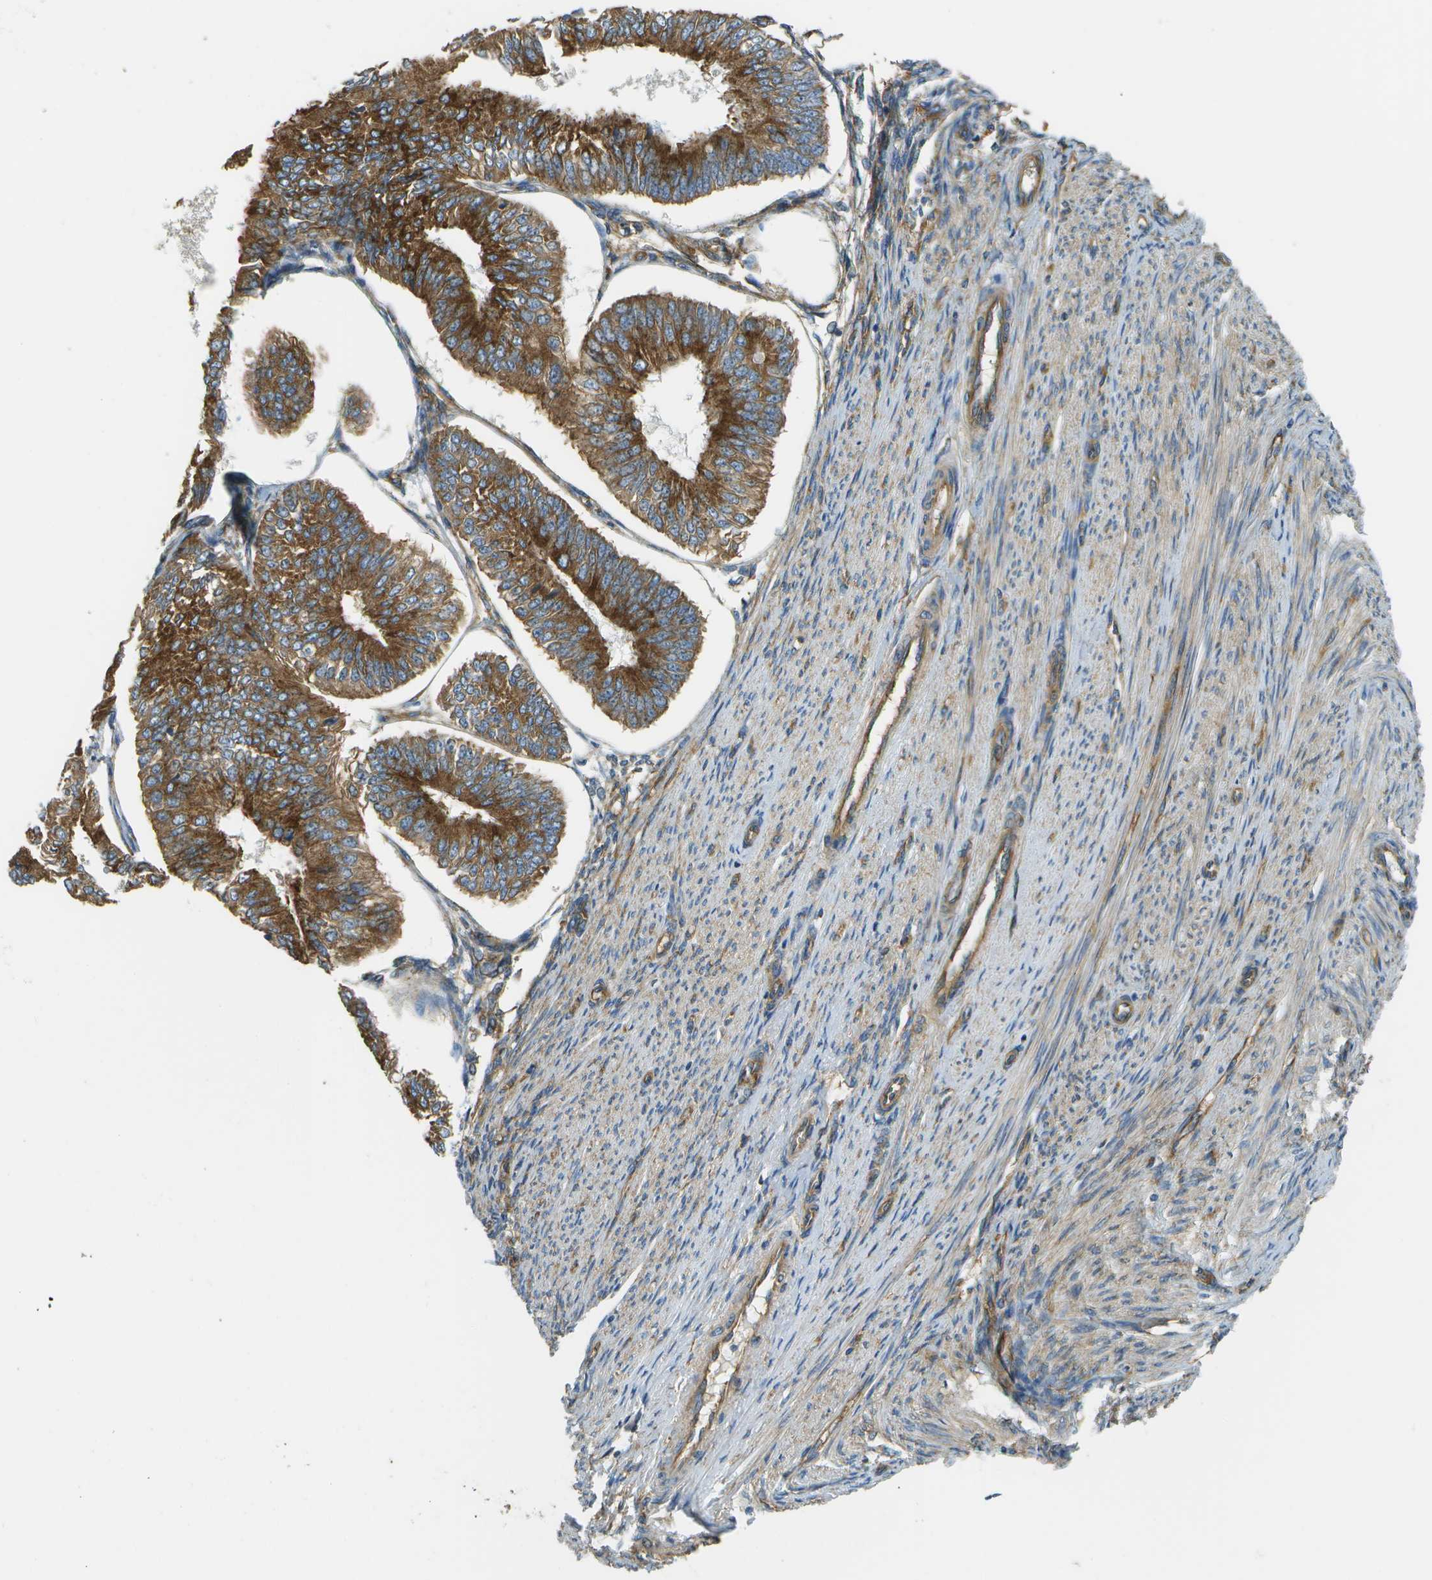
{"staining": {"intensity": "strong", "quantity": ">75%", "location": "cytoplasmic/membranous"}, "tissue": "endometrial cancer", "cell_type": "Tumor cells", "image_type": "cancer", "snomed": [{"axis": "morphology", "description": "Adenocarcinoma, NOS"}, {"axis": "topography", "description": "Endometrium"}], "caption": "Brown immunohistochemical staining in human adenocarcinoma (endometrial) demonstrates strong cytoplasmic/membranous staining in approximately >75% of tumor cells. The staining was performed using DAB to visualize the protein expression in brown, while the nuclei were stained in blue with hematoxylin (Magnification: 20x).", "gene": "CLTC", "patient": {"sex": "female", "age": 58}}